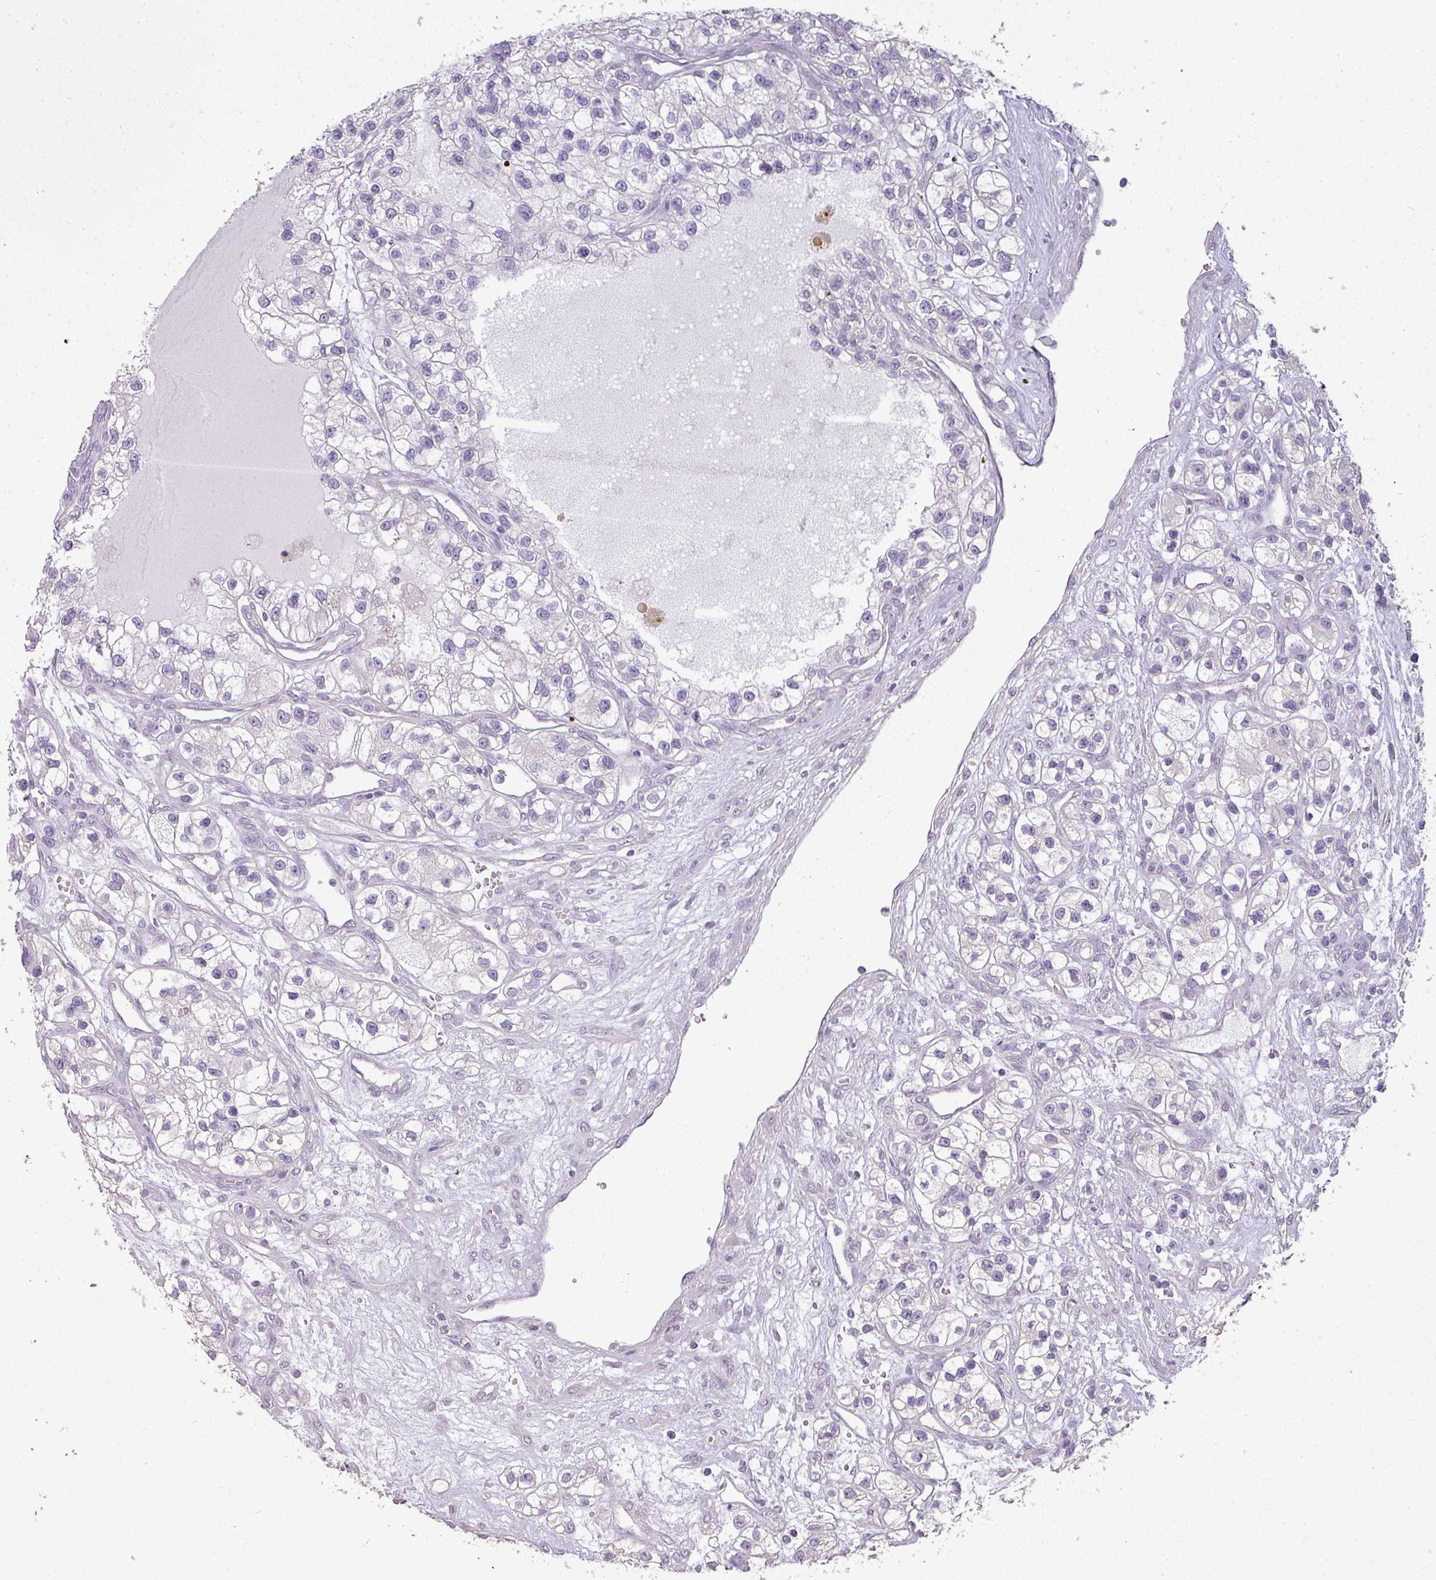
{"staining": {"intensity": "negative", "quantity": "none", "location": "none"}, "tissue": "renal cancer", "cell_type": "Tumor cells", "image_type": "cancer", "snomed": [{"axis": "morphology", "description": "Adenocarcinoma, NOS"}, {"axis": "topography", "description": "Kidney"}], "caption": "IHC histopathology image of neoplastic tissue: adenocarcinoma (renal) stained with DAB exhibits no significant protein staining in tumor cells. The staining is performed using DAB brown chromogen with nuclei counter-stained in using hematoxylin.", "gene": "LY9", "patient": {"sex": "female", "age": 57}}